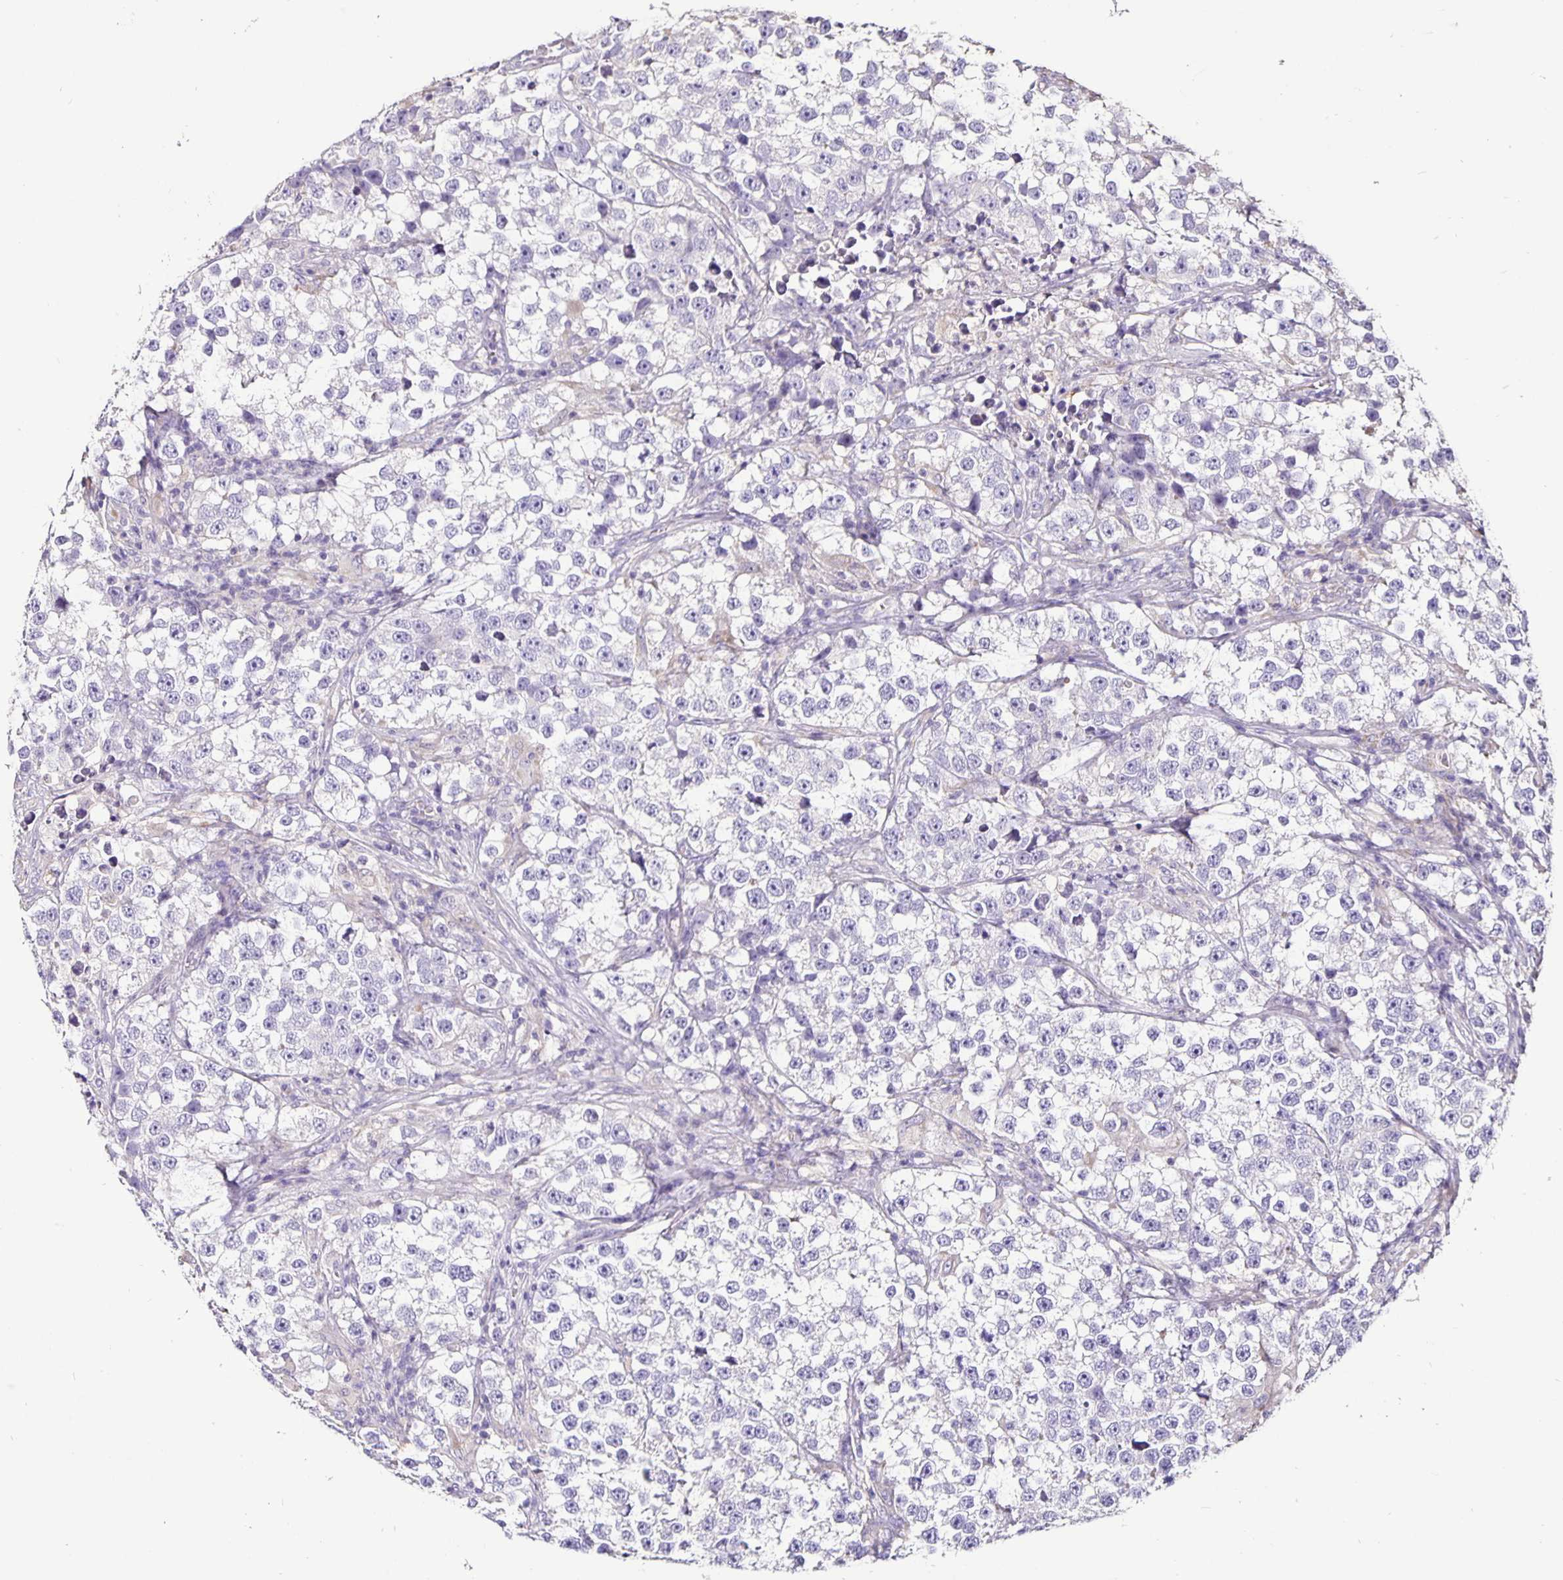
{"staining": {"intensity": "negative", "quantity": "none", "location": "none"}, "tissue": "testis cancer", "cell_type": "Tumor cells", "image_type": "cancer", "snomed": [{"axis": "morphology", "description": "Seminoma, NOS"}, {"axis": "topography", "description": "Testis"}], "caption": "Histopathology image shows no significant protein positivity in tumor cells of testis cancer (seminoma).", "gene": "FCER1A", "patient": {"sex": "male", "age": 46}}